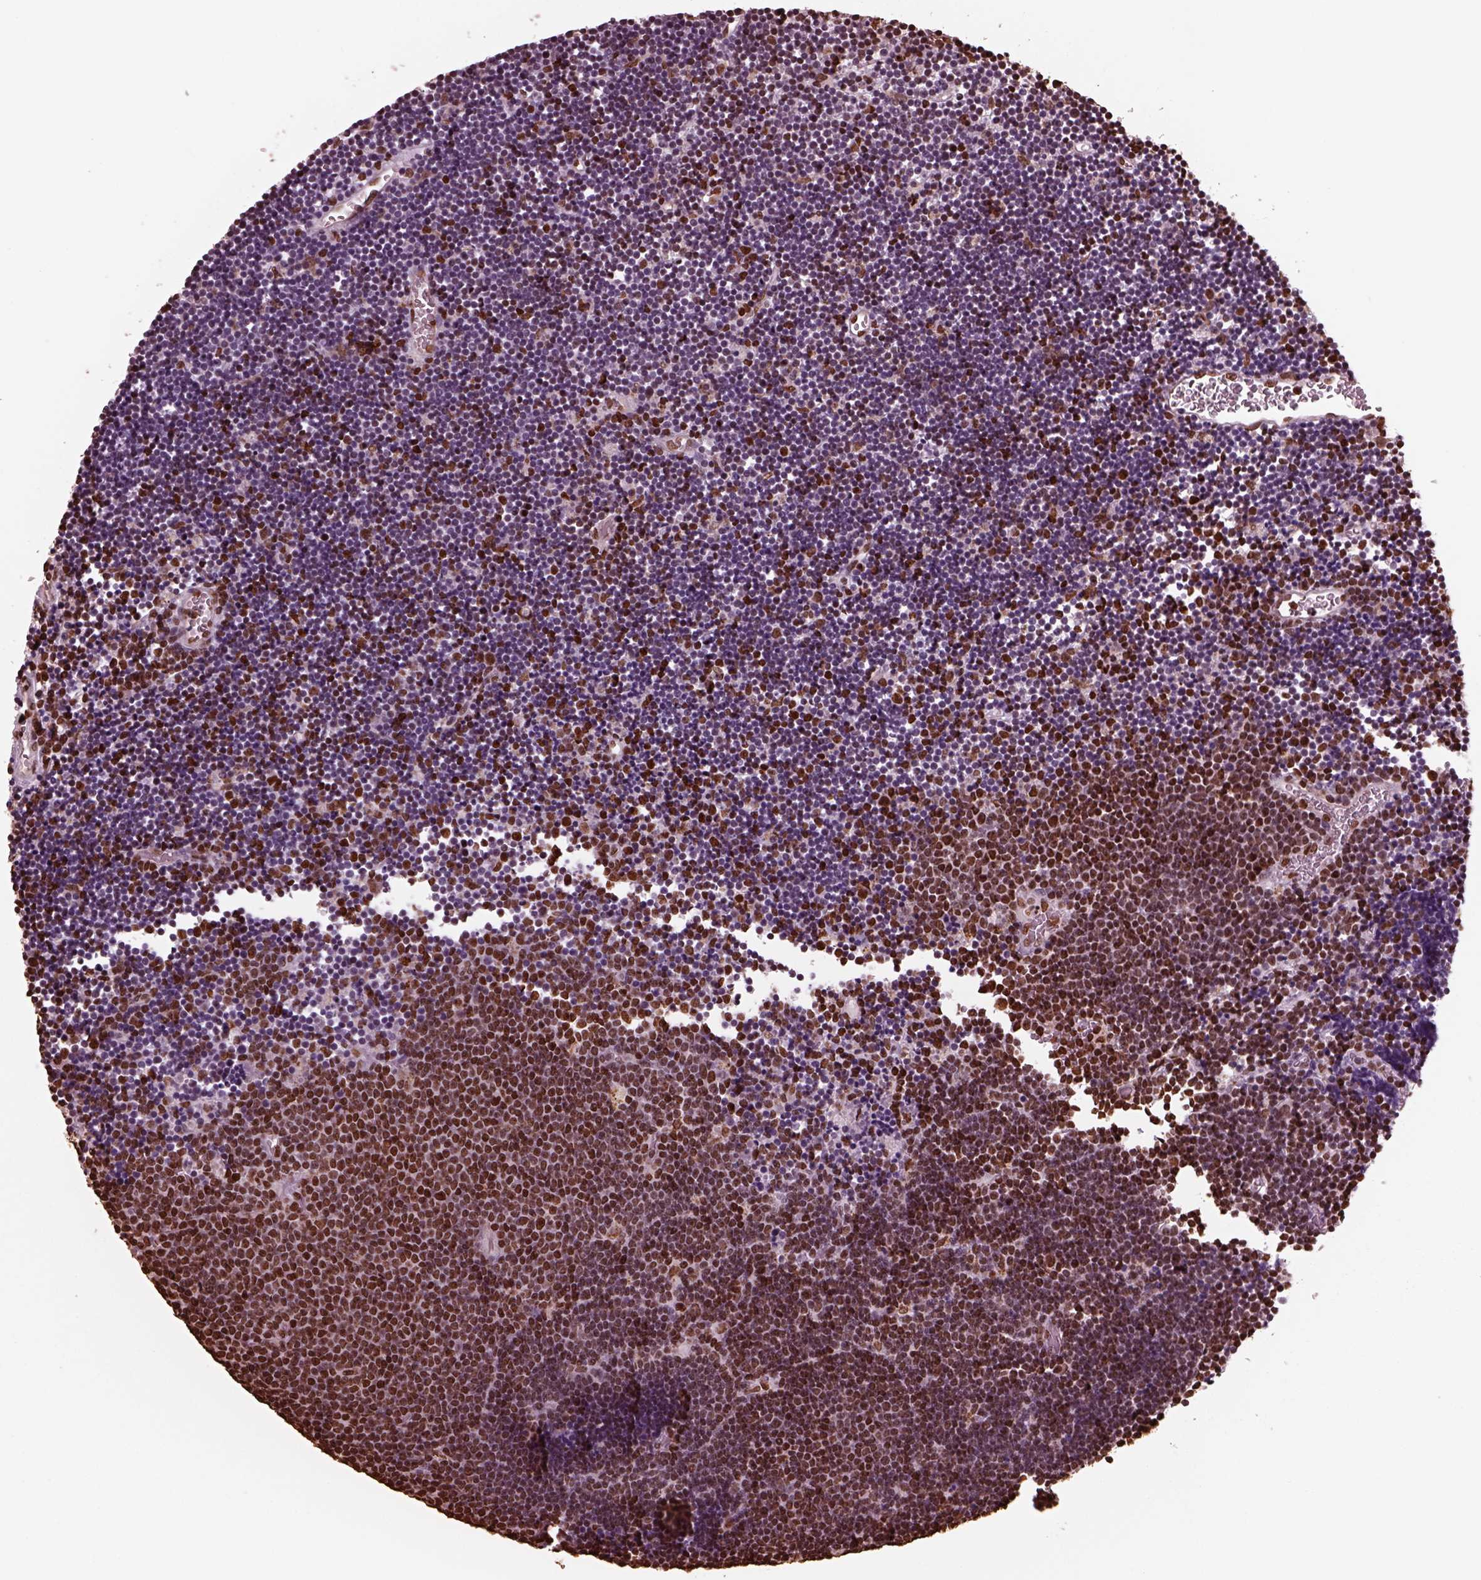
{"staining": {"intensity": "moderate", "quantity": "25%-75%", "location": "nuclear"}, "tissue": "lymphoma", "cell_type": "Tumor cells", "image_type": "cancer", "snomed": [{"axis": "morphology", "description": "Malignant lymphoma, non-Hodgkin's type, Low grade"}, {"axis": "topography", "description": "Brain"}], "caption": "Brown immunohistochemical staining in human low-grade malignant lymphoma, non-Hodgkin's type displays moderate nuclear positivity in approximately 25%-75% of tumor cells. The staining was performed using DAB, with brown indicating positive protein expression. Nuclei are stained blue with hematoxylin.", "gene": "NSD1", "patient": {"sex": "female", "age": 66}}